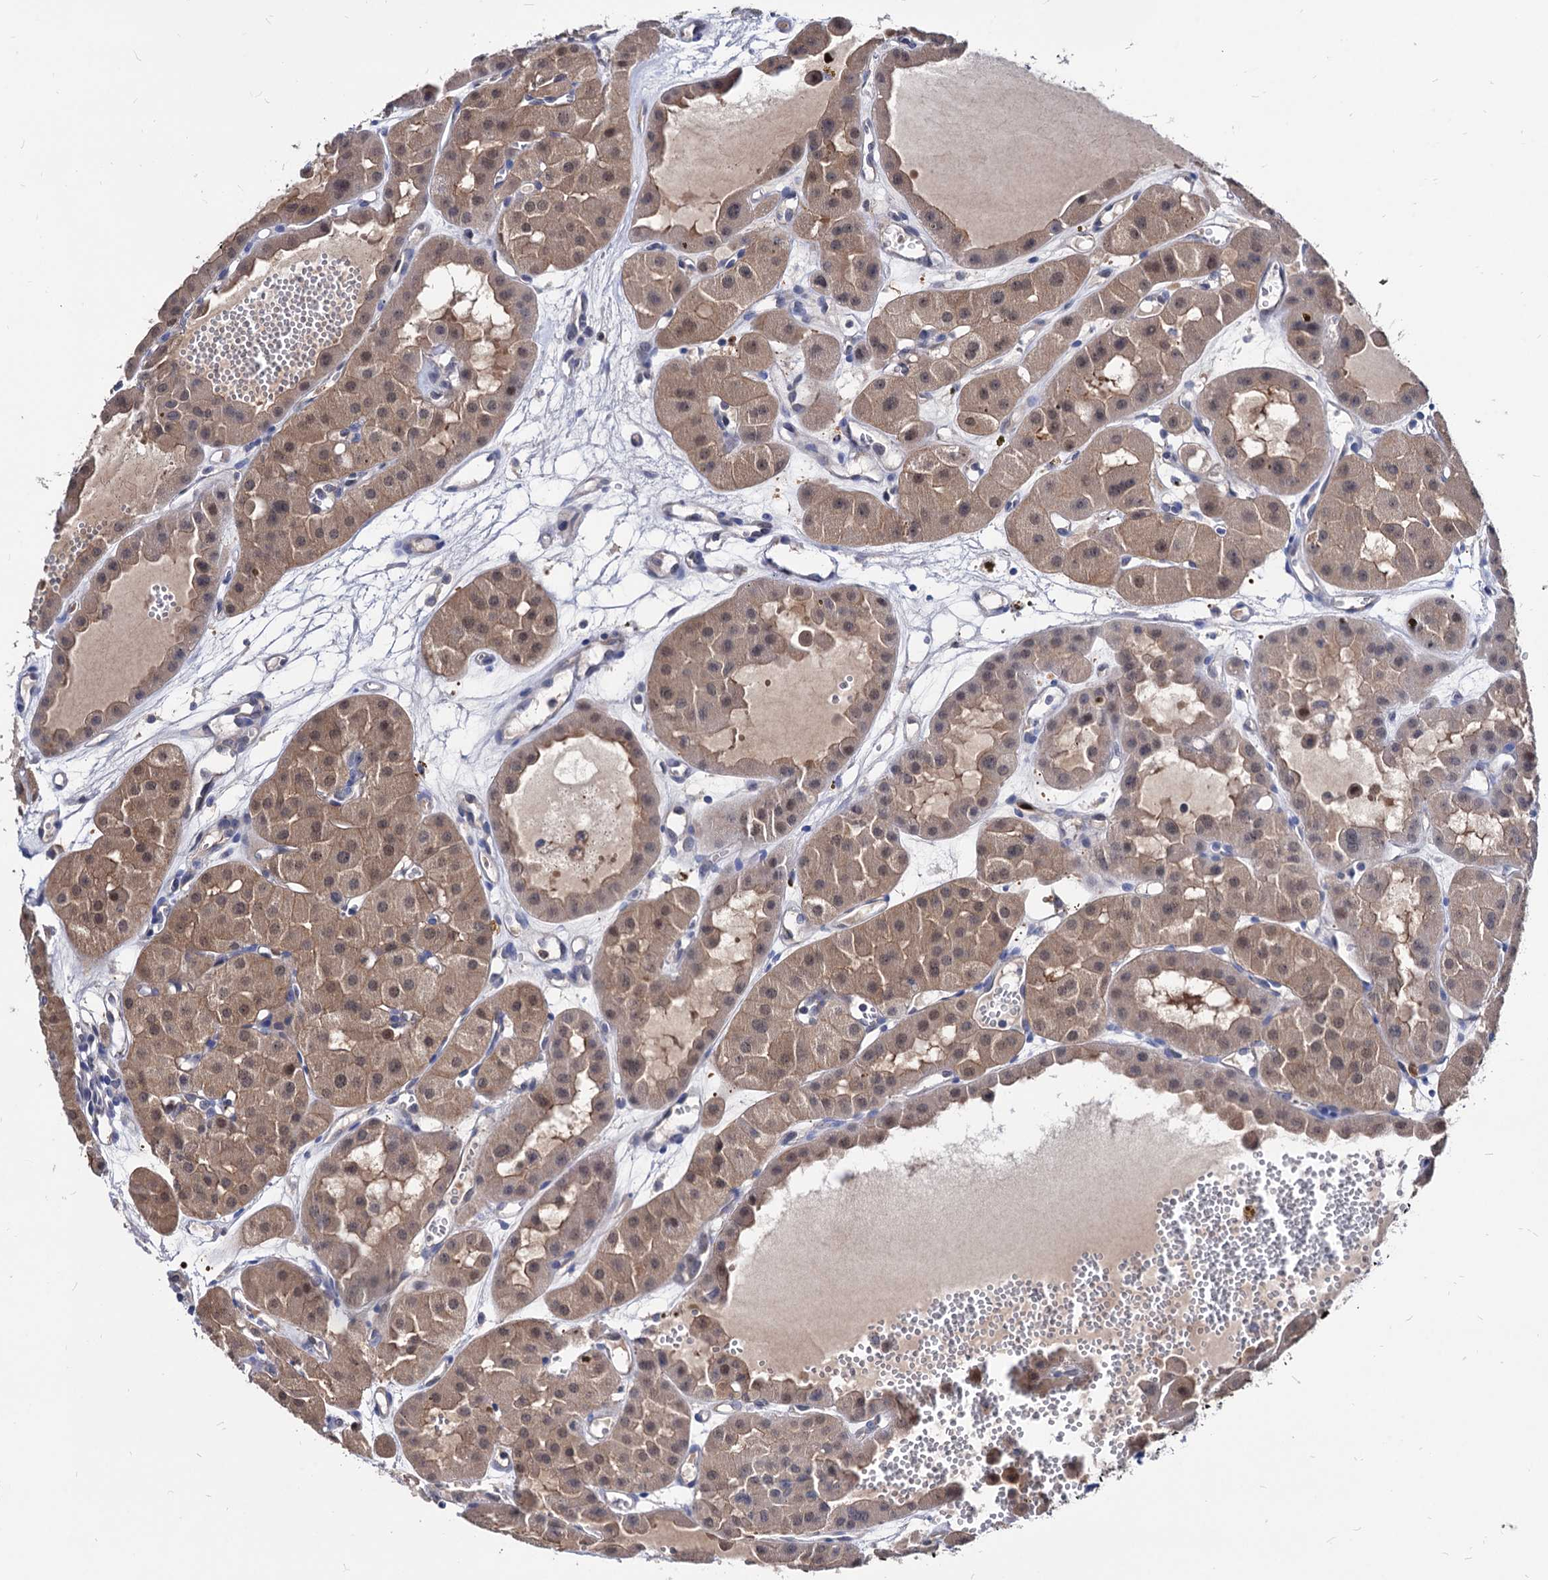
{"staining": {"intensity": "moderate", "quantity": ">75%", "location": "cytoplasmic/membranous,nuclear"}, "tissue": "renal cancer", "cell_type": "Tumor cells", "image_type": "cancer", "snomed": [{"axis": "morphology", "description": "Carcinoma, NOS"}, {"axis": "topography", "description": "Kidney"}], "caption": "This is an image of immunohistochemistry (IHC) staining of renal carcinoma, which shows moderate expression in the cytoplasmic/membranous and nuclear of tumor cells.", "gene": "CPPED1", "patient": {"sex": "female", "age": 75}}